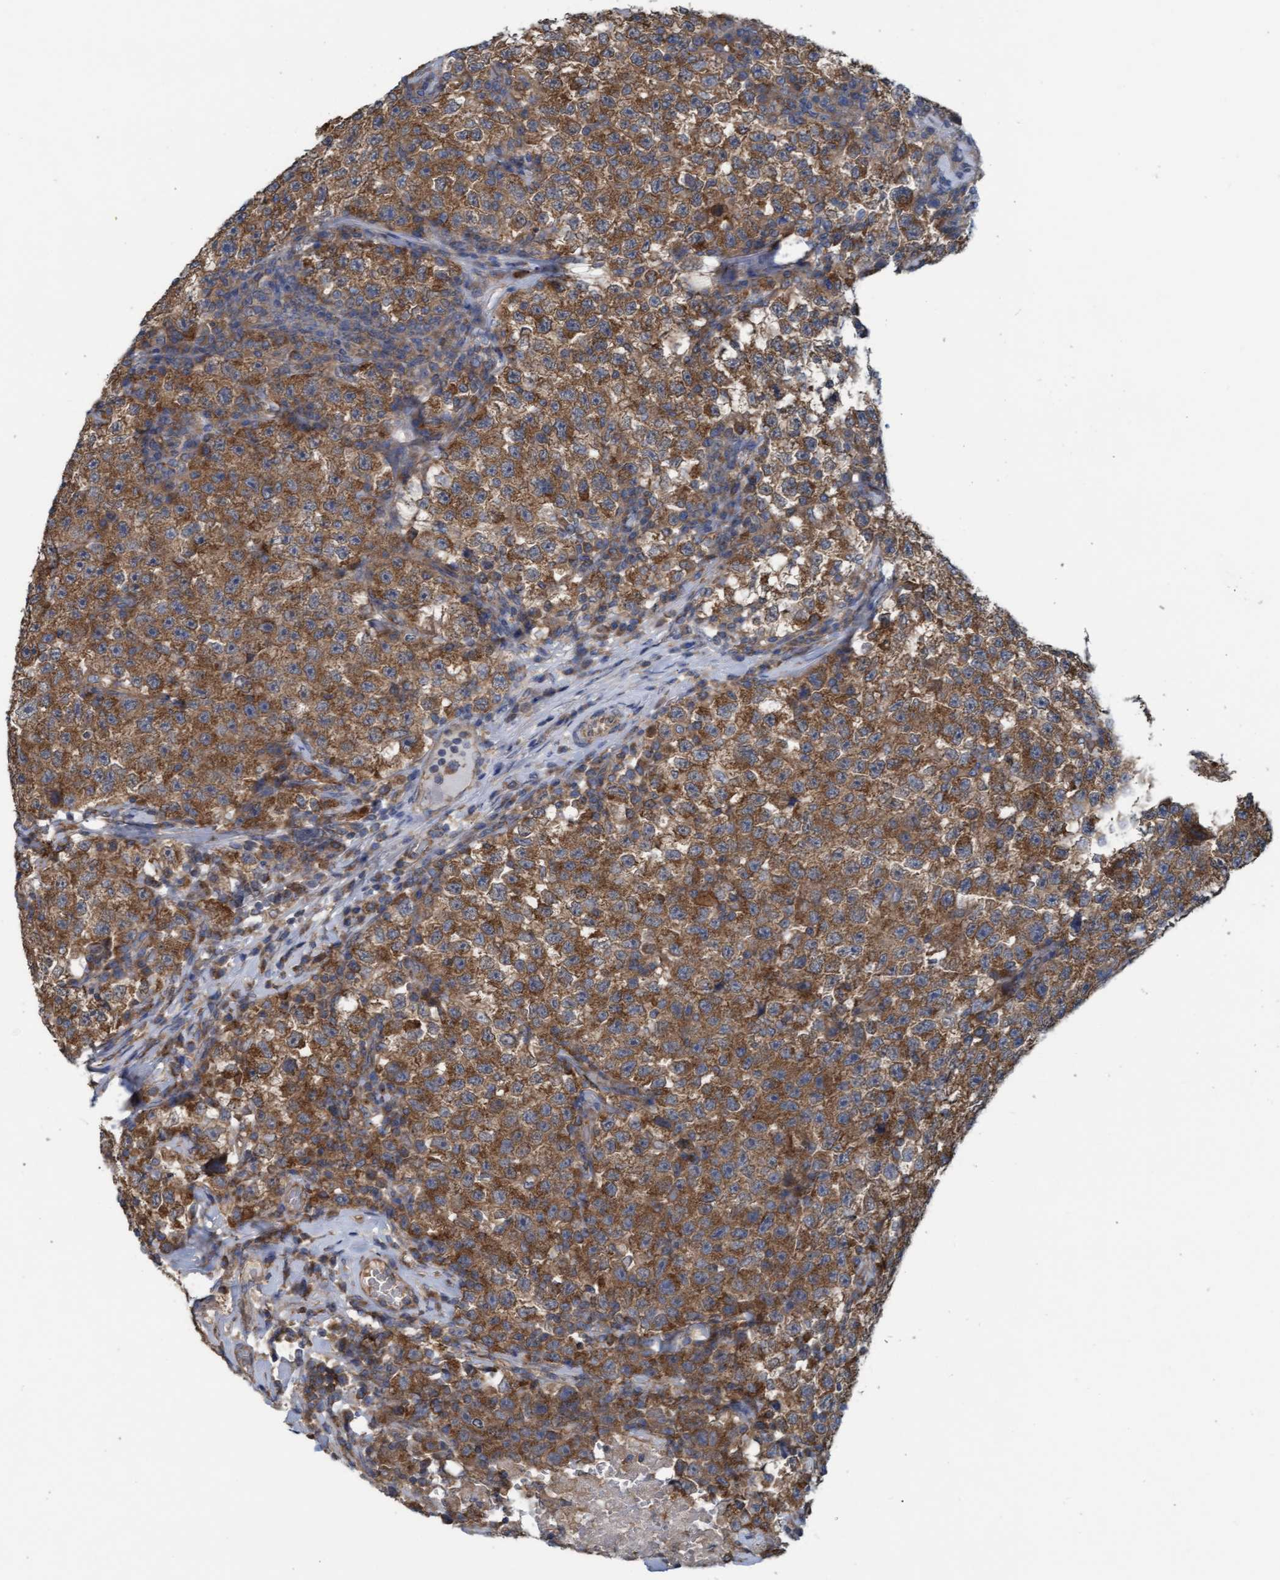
{"staining": {"intensity": "moderate", "quantity": ">75%", "location": "cytoplasmic/membranous"}, "tissue": "testis cancer", "cell_type": "Tumor cells", "image_type": "cancer", "snomed": [{"axis": "morphology", "description": "Seminoma, NOS"}, {"axis": "topography", "description": "Testis"}], "caption": "There is medium levels of moderate cytoplasmic/membranous expression in tumor cells of testis seminoma, as demonstrated by immunohistochemical staining (brown color).", "gene": "LRSAM1", "patient": {"sex": "male", "age": 22}}